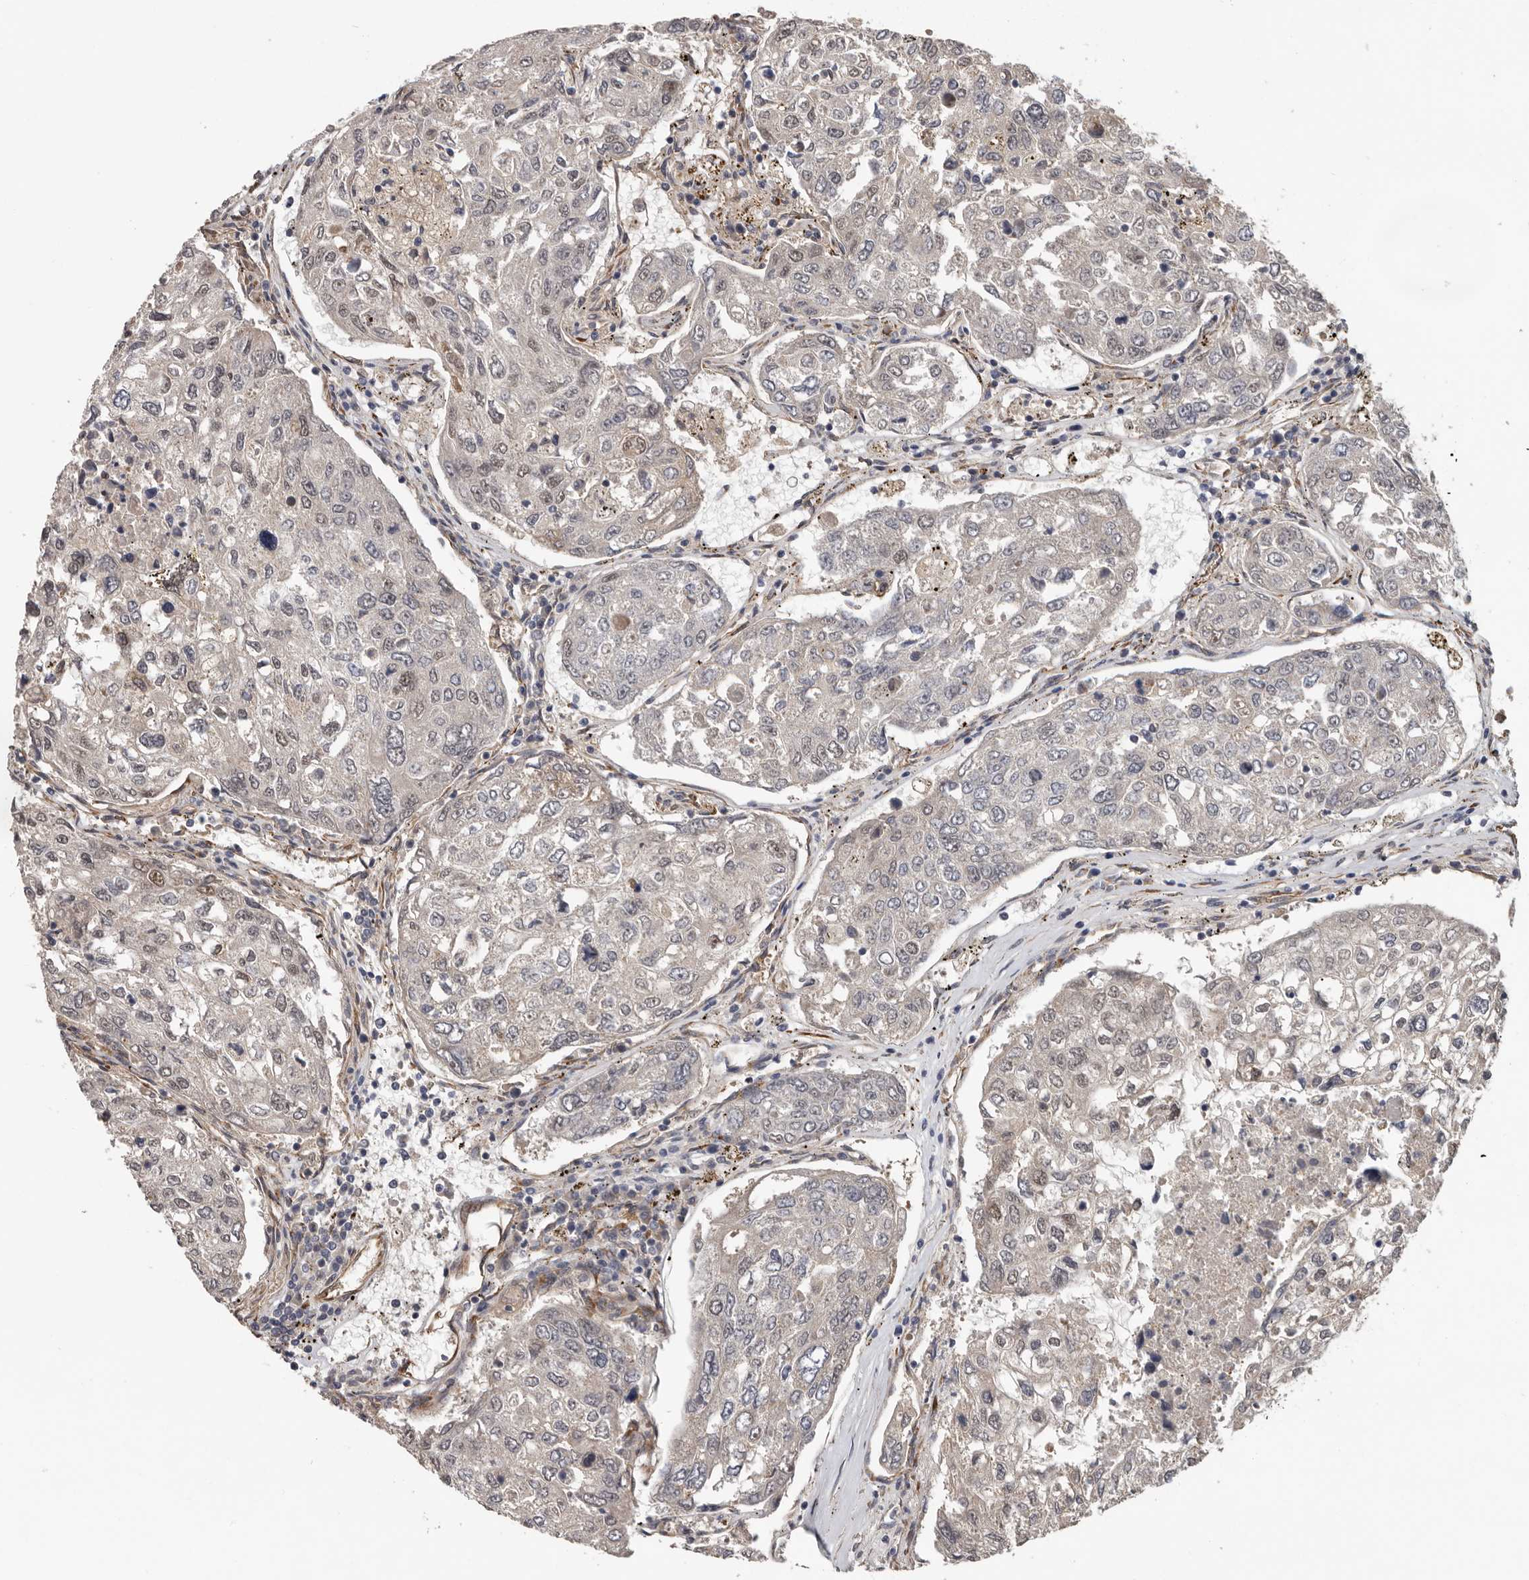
{"staining": {"intensity": "weak", "quantity": "<25%", "location": "nuclear"}, "tissue": "urothelial cancer", "cell_type": "Tumor cells", "image_type": "cancer", "snomed": [{"axis": "morphology", "description": "Urothelial carcinoma, High grade"}, {"axis": "topography", "description": "Lymph node"}, {"axis": "topography", "description": "Urinary bladder"}], "caption": "Immunohistochemical staining of human urothelial carcinoma (high-grade) displays no significant expression in tumor cells.", "gene": "MTF1", "patient": {"sex": "male", "age": 51}}